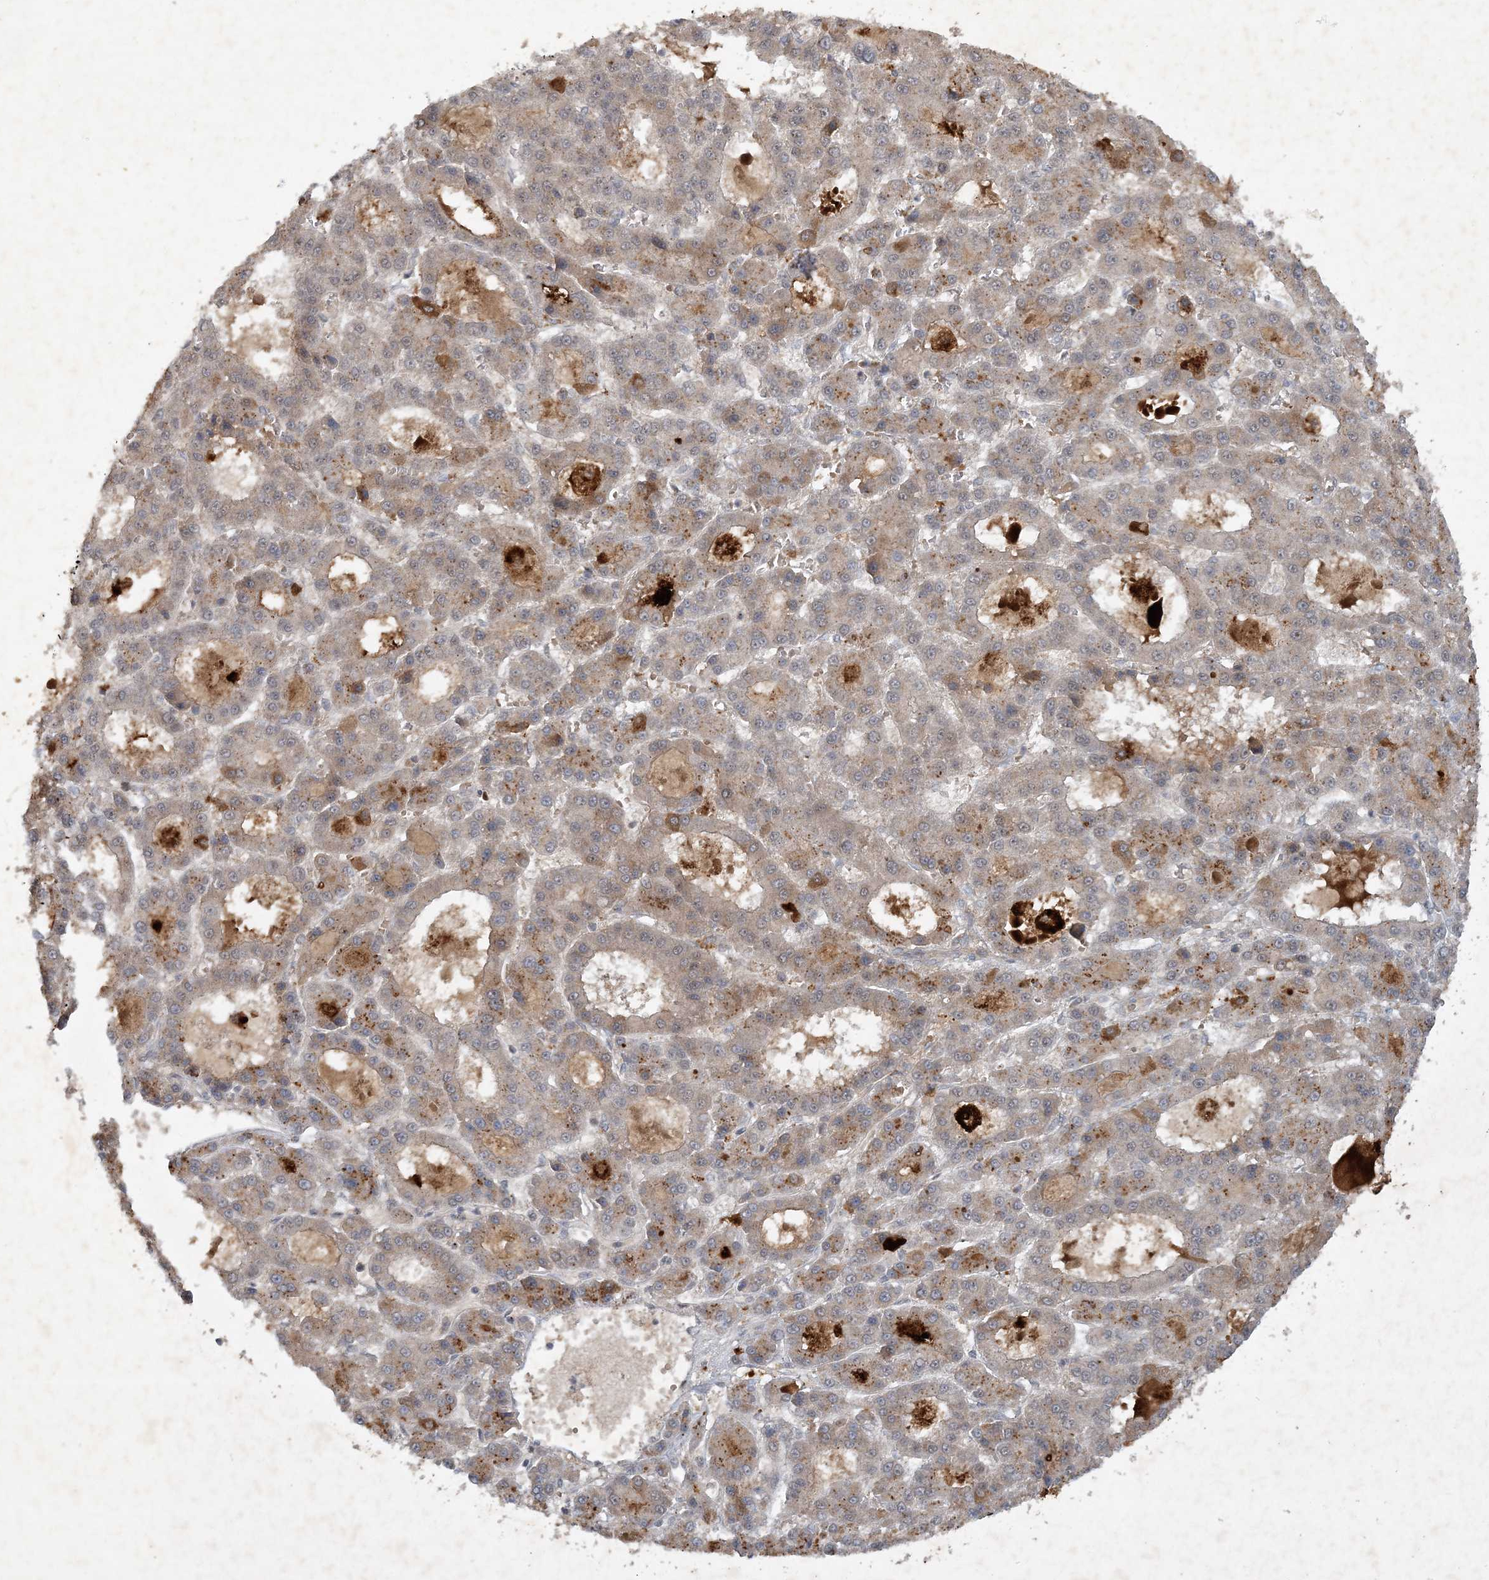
{"staining": {"intensity": "weak", "quantity": "25%-75%", "location": "cytoplasmic/membranous"}, "tissue": "liver cancer", "cell_type": "Tumor cells", "image_type": "cancer", "snomed": [{"axis": "morphology", "description": "Carcinoma, Hepatocellular, NOS"}, {"axis": "topography", "description": "Liver"}], "caption": "Immunohistochemical staining of human liver cancer (hepatocellular carcinoma) demonstrates low levels of weak cytoplasmic/membranous positivity in about 25%-75% of tumor cells.", "gene": "THG1L", "patient": {"sex": "male", "age": 70}}